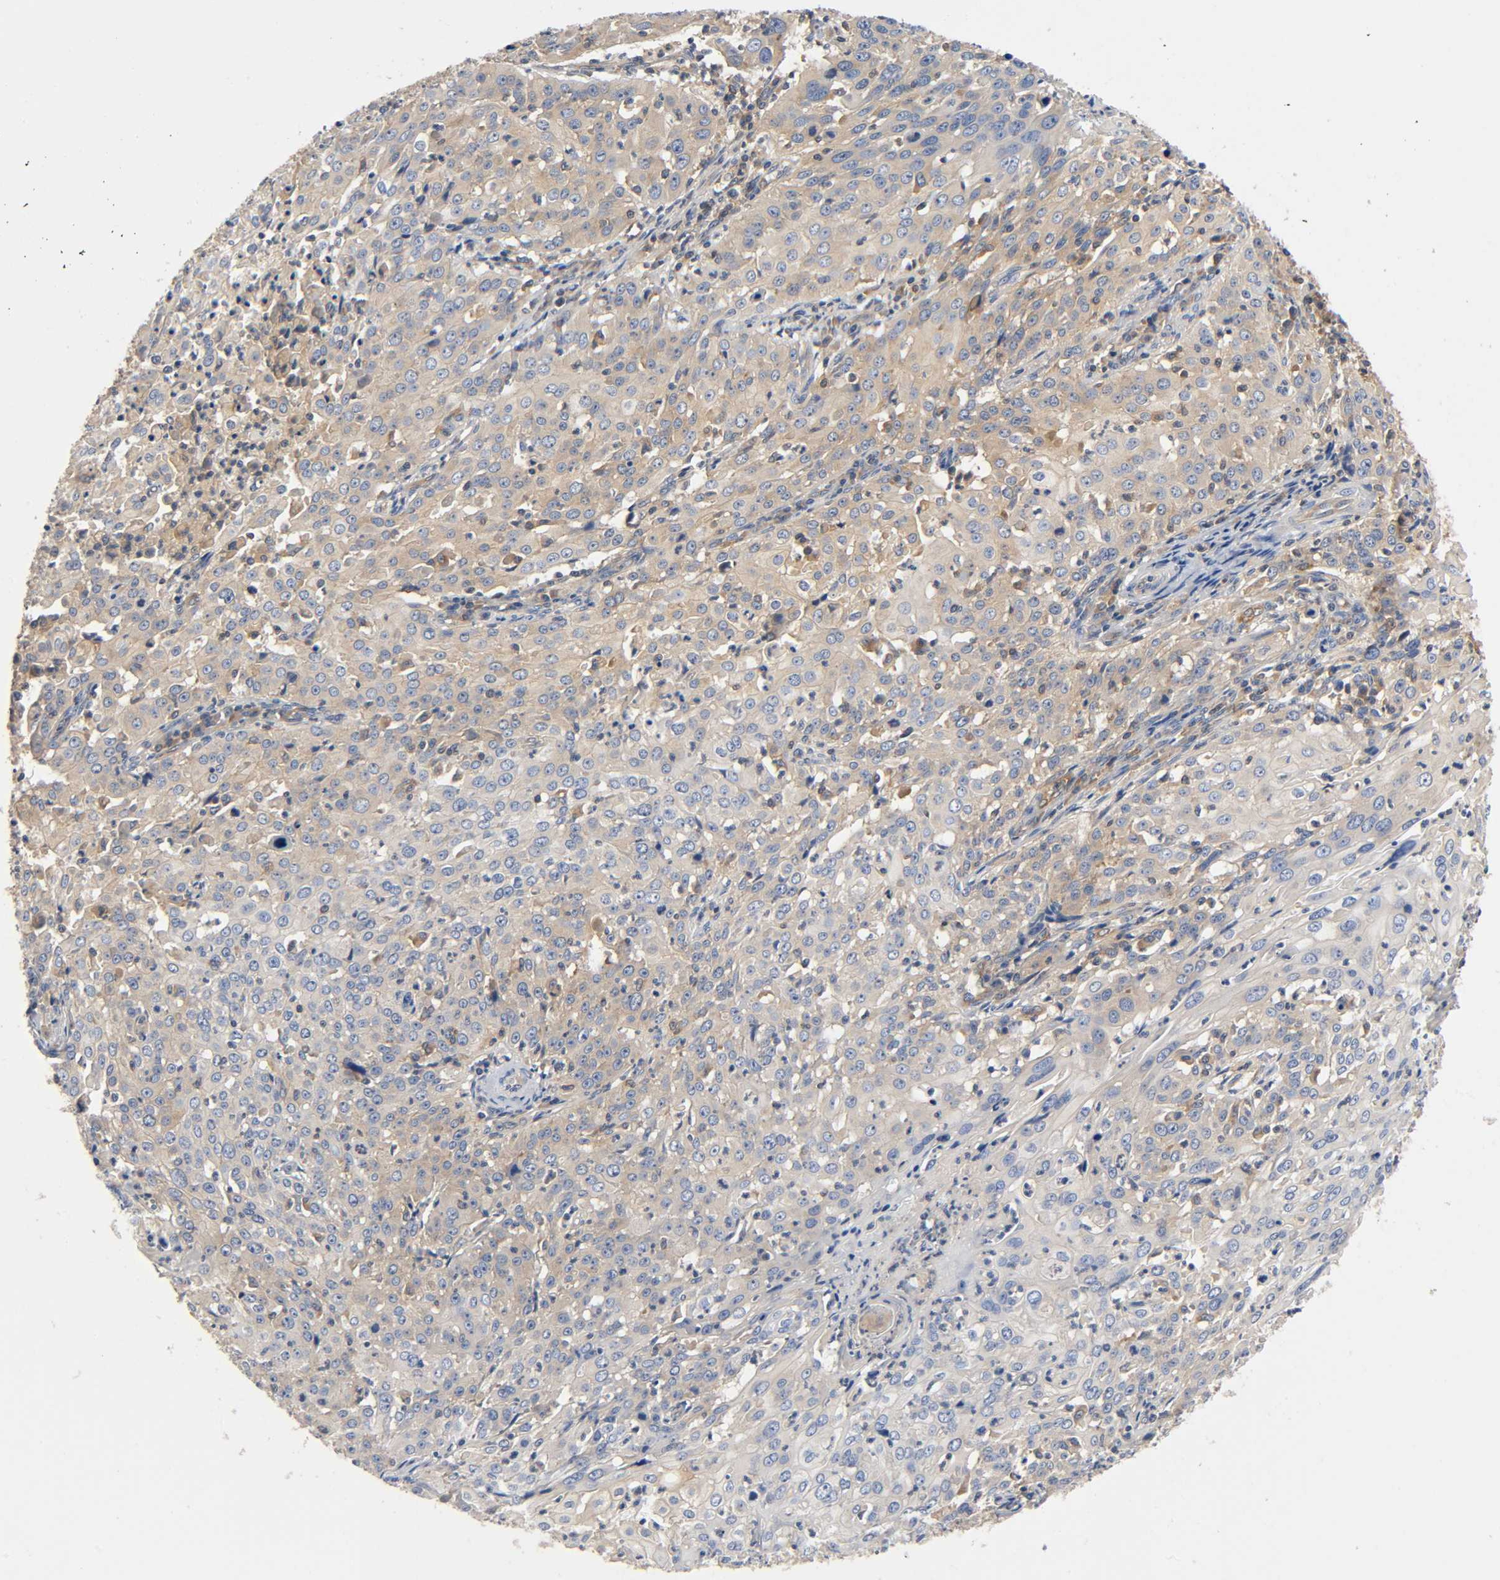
{"staining": {"intensity": "moderate", "quantity": ">75%", "location": "cytoplasmic/membranous"}, "tissue": "cervical cancer", "cell_type": "Tumor cells", "image_type": "cancer", "snomed": [{"axis": "morphology", "description": "Squamous cell carcinoma, NOS"}, {"axis": "topography", "description": "Cervix"}], "caption": "Immunohistochemistry (IHC) (DAB) staining of human cervical cancer (squamous cell carcinoma) exhibits moderate cytoplasmic/membranous protein expression in about >75% of tumor cells. (DAB (3,3'-diaminobenzidine) IHC, brown staining for protein, blue staining for nuclei).", "gene": "PRKAB1", "patient": {"sex": "female", "age": 39}}